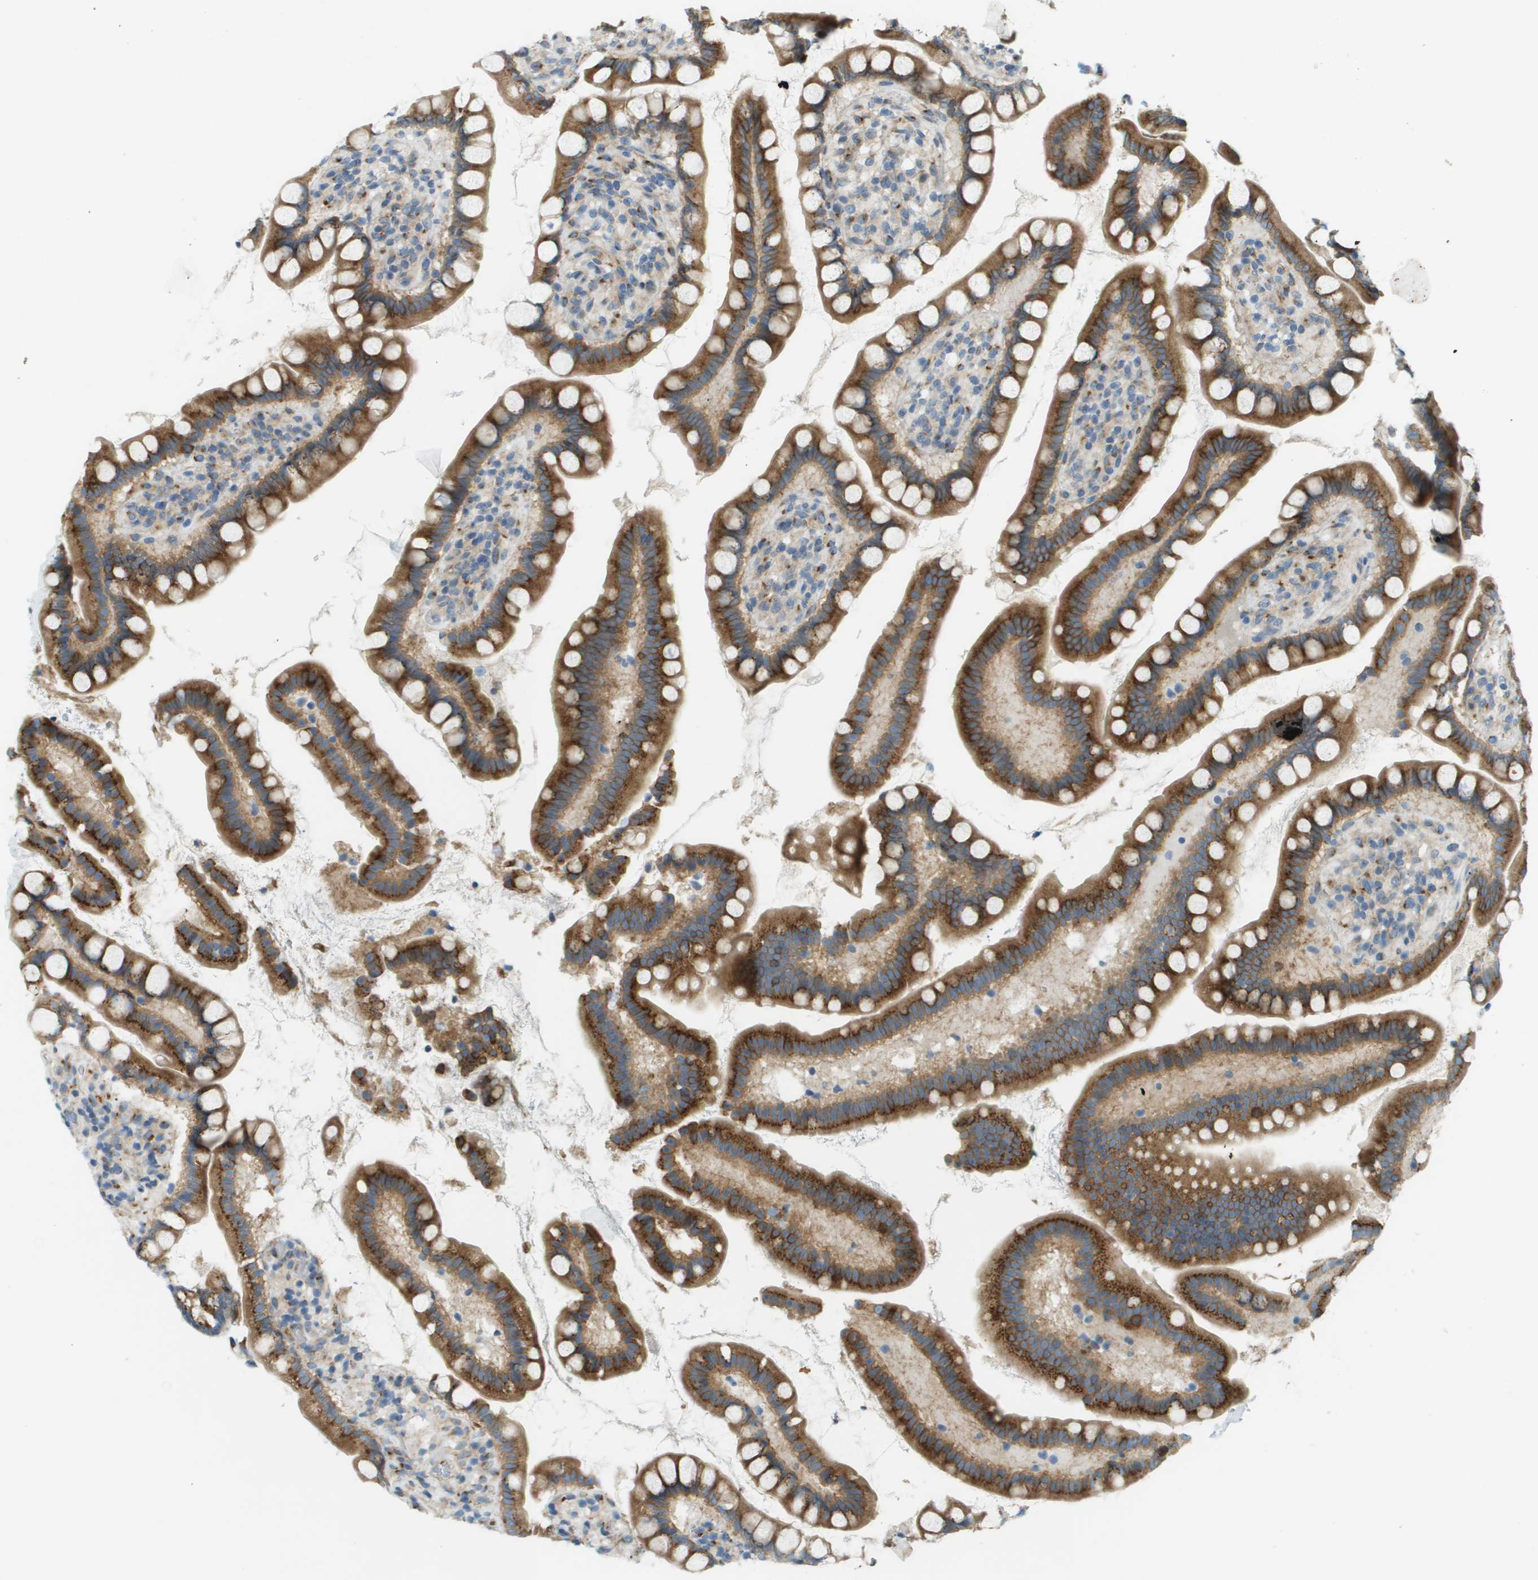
{"staining": {"intensity": "strong", "quantity": ">75%", "location": "cytoplasmic/membranous"}, "tissue": "small intestine", "cell_type": "Glandular cells", "image_type": "normal", "snomed": [{"axis": "morphology", "description": "Normal tissue, NOS"}, {"axis": "topography", "description": "Small intestine"}], "caption": "Strong cytoplasmic/membranous staining is identified in about >75% of glandular cells in benign small intestine.", "gene": "ACBD3", "patient": {"sex": "female", "age": 84}}